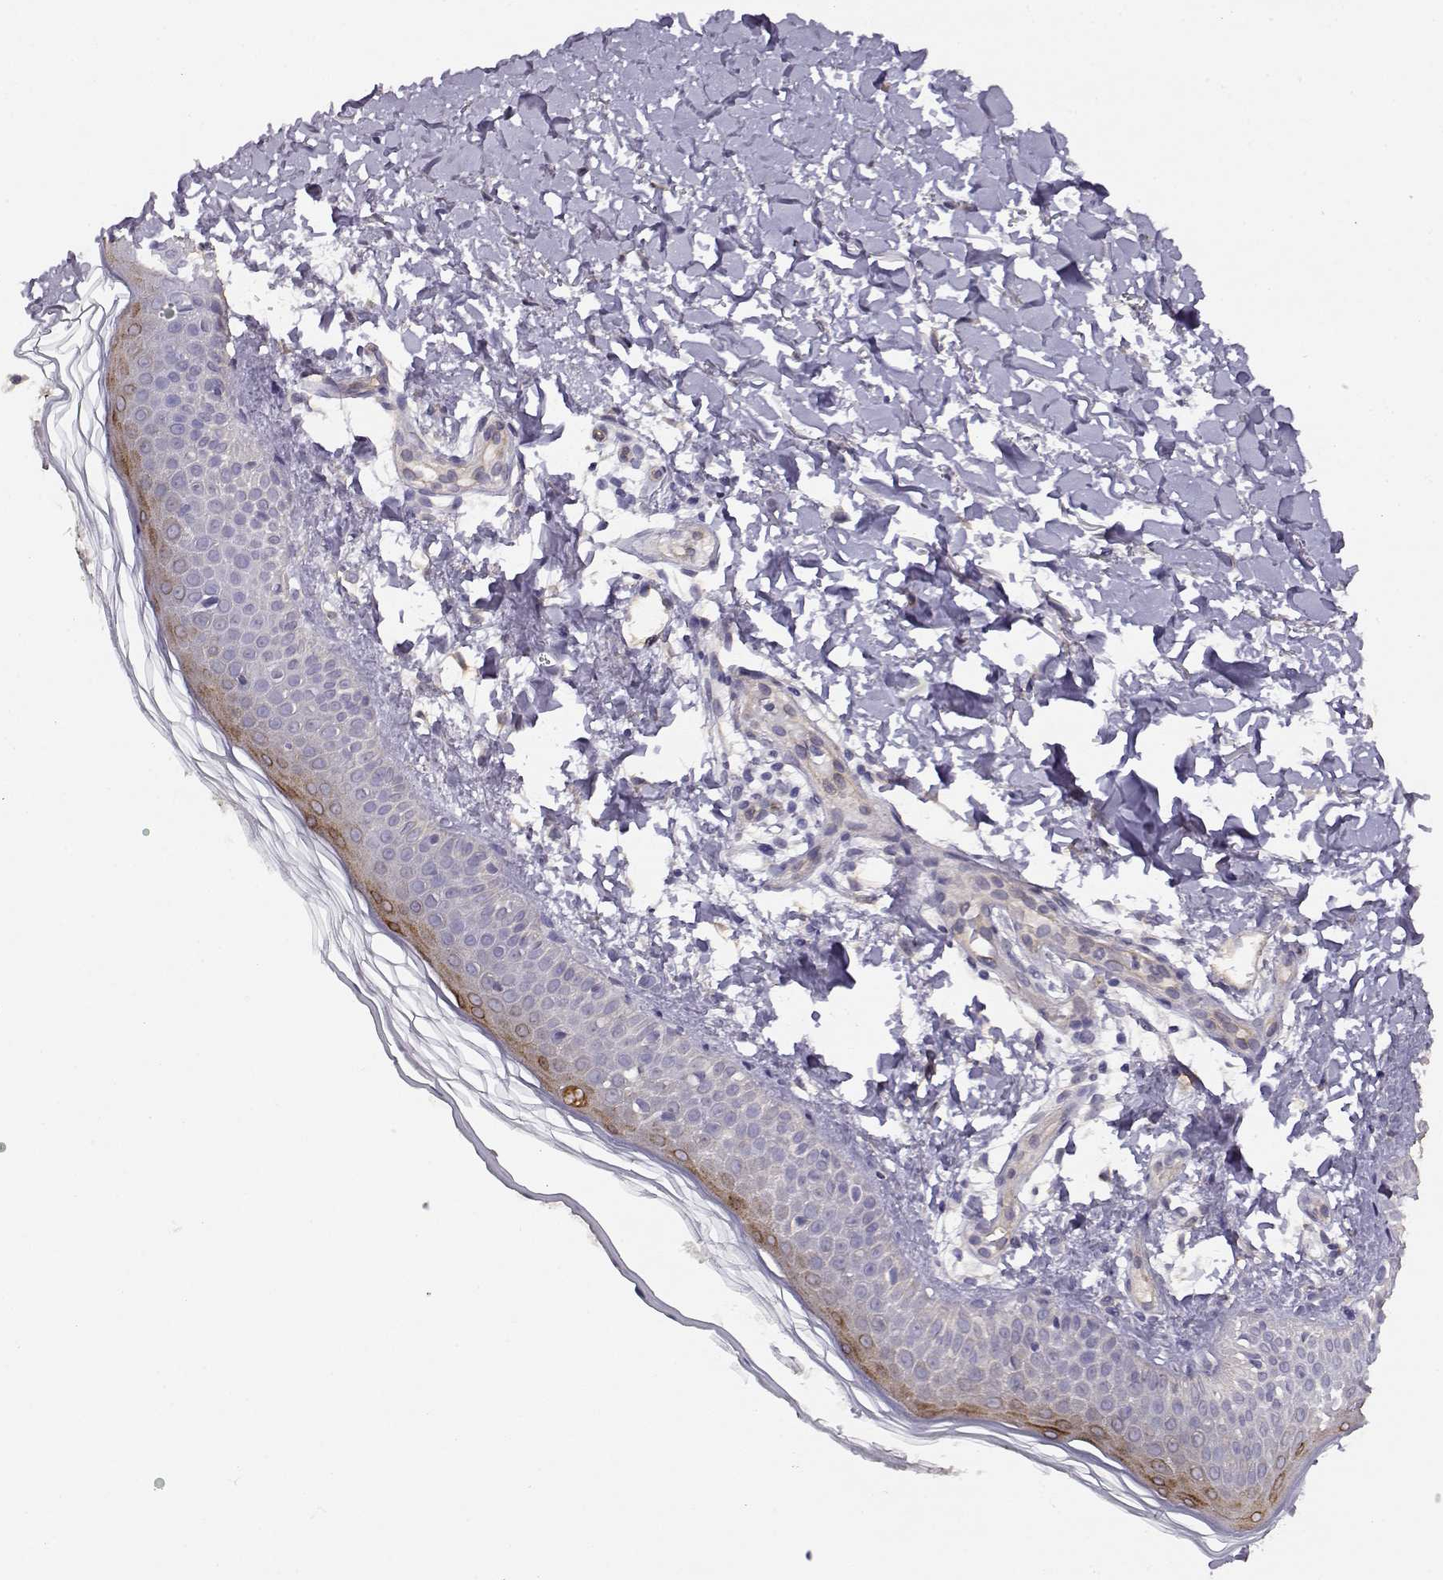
{"staining": {"intensity": "negative", "quantity": "none", "location": "none"}, "tissue": "skin", "cell_type": "Fibroblasts", "image_type": "normal", "snomed": [{"axis": "morphology", "description": "Normal tissue, NOS"}, {"axis": "topography", "description": "Skin"}], "caption": "This is an immunohistochemistry image of unremarkable human skin. There is no staining in fibroblasts.", "gene": "ENDOU", "patient": {"sex": "female", "age": 62}}